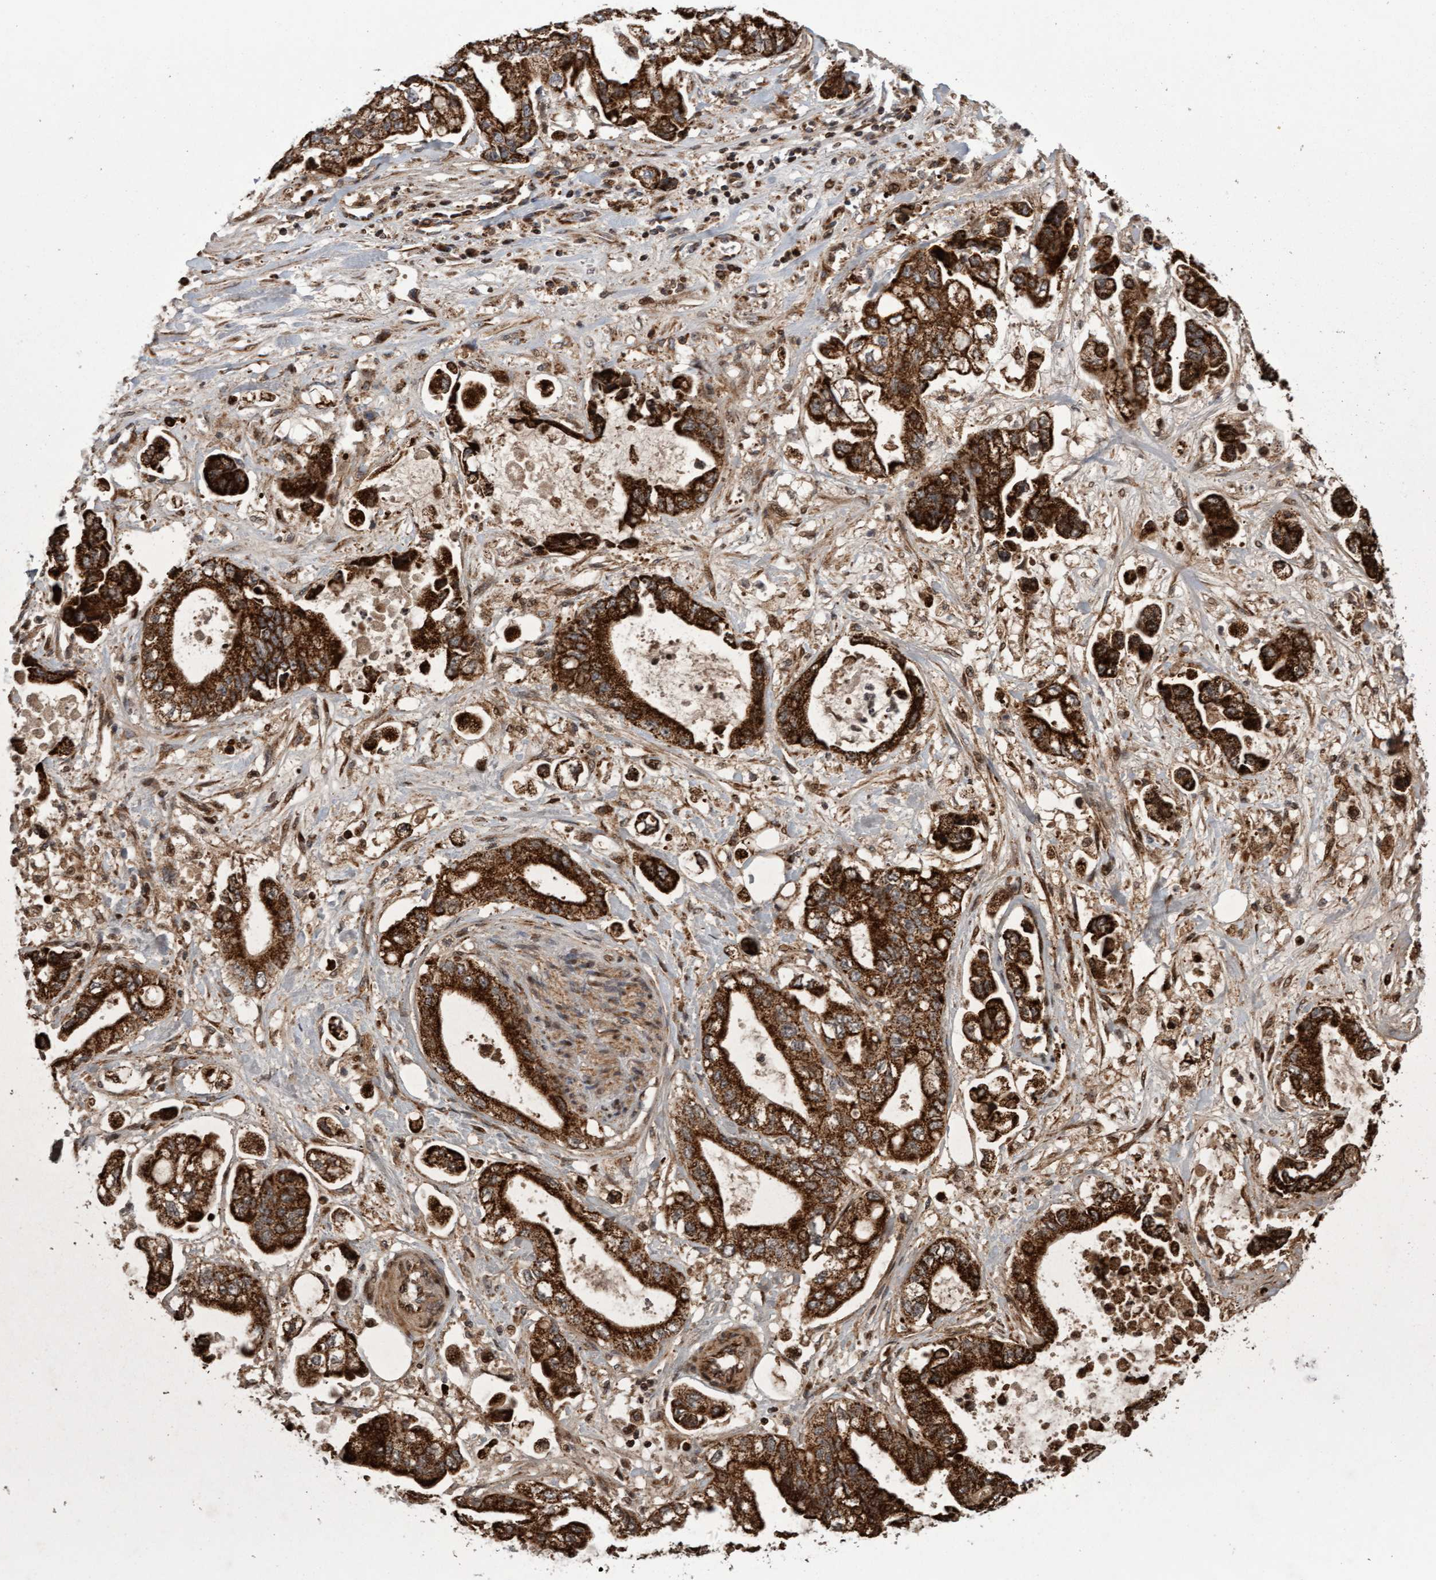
{"staining": {"intensity": "strong", "quantity": ">75%", "location": "cytoplasmic/membranous"}, "tissue": "stomach cancer", "cell_type": "Tumor cells", "image_type": "cancer", "snomed": [{"axis": "morphology", "description": "Normal tissue, NOS"}, {"axis": "morphology", "description": "Adenocarcinoma, NOS"}, {"axis": "topography", "description": "Stomach"}], "caption": "A high amount of strong cytoplasmic/membranous expression is identified in about >75% of tumor cells in stomach cancer tissue. (Brightfield microscopy of DAB IHC at high magnification).", "gene": "PECR", "patient": {"sex": "male", "age": 62}}